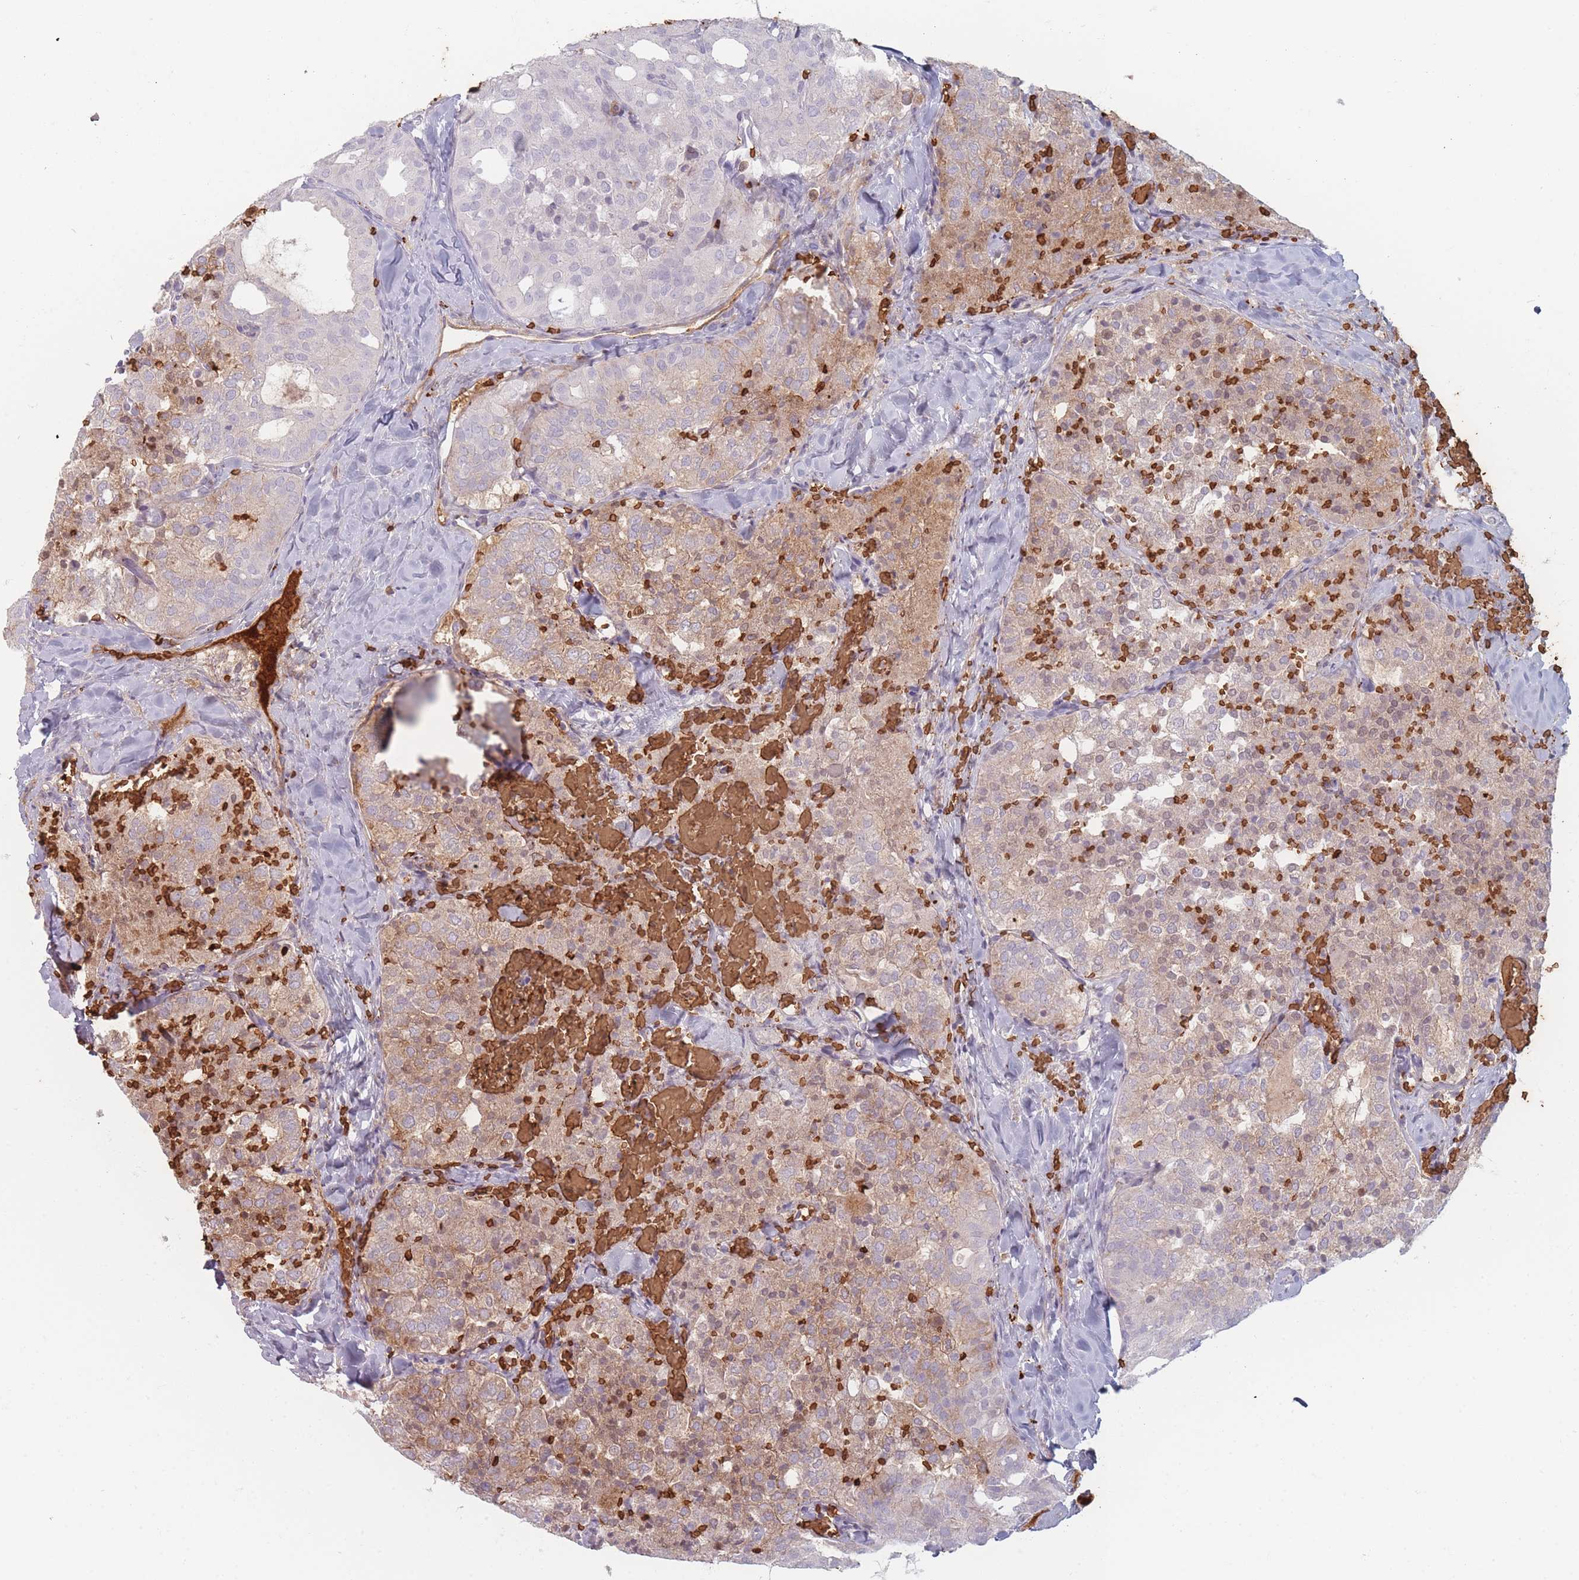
{"staining": {"intensity": "weak", "quantity": "25%-75%", "location": "cytoplasmic/membranous"}, "tissue": "thyroid cancer", "cell_type": "Tumor cells", "image_type": "cancer", "snomed": [{"axis": "morphology", "description": "Follicular adenoma carcinoma, NOS"}, {"axis": "topography", "description": "Thyroid gland"}], "caption": "IHC of thyroid cancer shows low levels of weak cytoplasmic/membranous positivity in approximately 25%-75% of tumor cells.", "gene": "SLC2A6", "patient": {"sex": "male", "age": 75}}